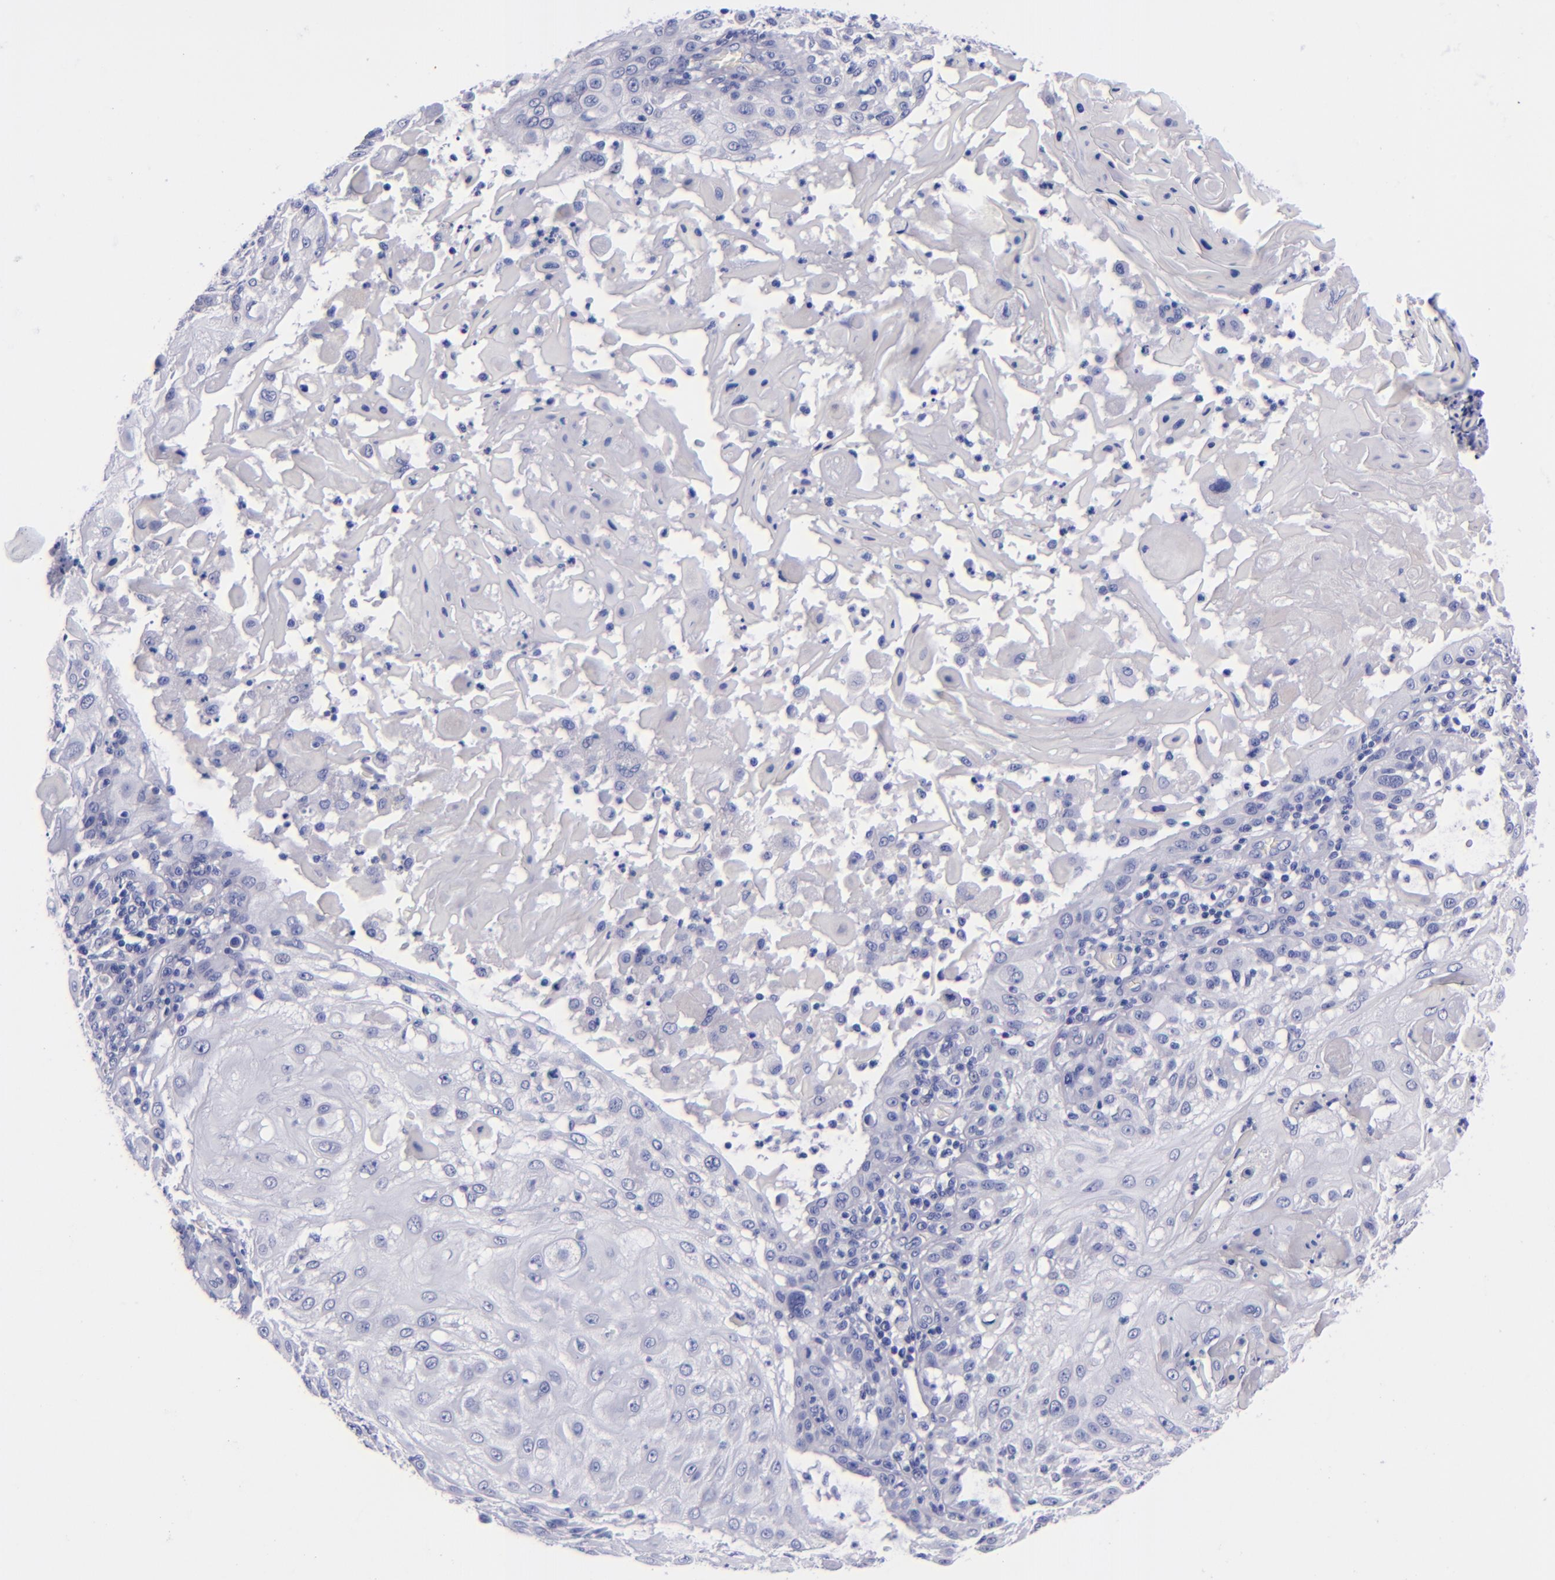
{"staining": {"intensity": "negative", "quantity": "none", "location": "none"}, "tissue": "skin cancer", "cell_type": "Tumor cells", "image_type": "cancer", "snomed": [{"axis": "morphology", "description": "Squamous cell carcinoma, NOS"}, {"axis": "topography", "description": "Skin"}], "caption": "Tumor cells show no significant positivity in skin cancer.", "gene": "SV2A", "patient": {"sex": "female", "age": 89}}